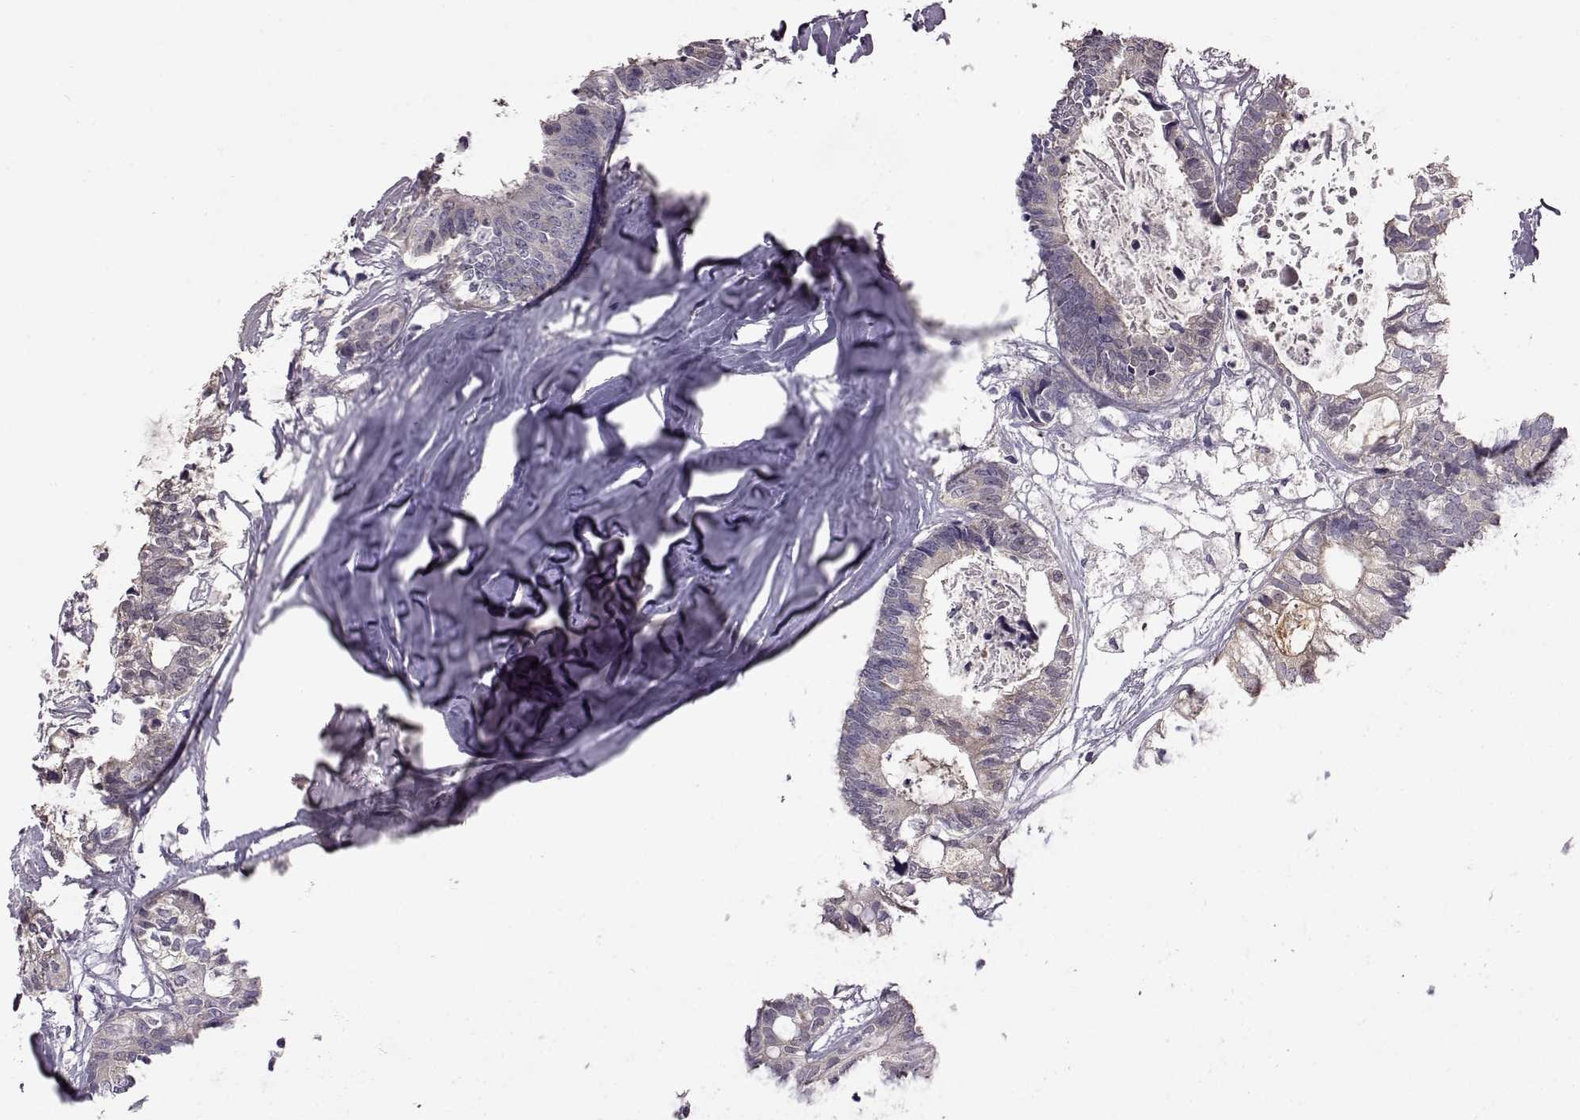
{"staining": {"intensity": "negative", "quantity": "none", "location": "none"}, "tissue": "colorectal cancer", "cell_type": "Tumor cells", "image_type": "cancer", "snomed": [{"axis": "morphology", "description": "Adenocarcinoma, NOS"}, {"axis": "topography", "description": "Colon"}, {"axis": "topography", "description": "Rectum"}], "caption": "Human colorectal cancer (adenocarcinoma) stained for a protein using immunohistochemistry displays no staining in tumor cells.", "gene": "ADGRG2", "patient": {"sex": "male", "age": 57}}